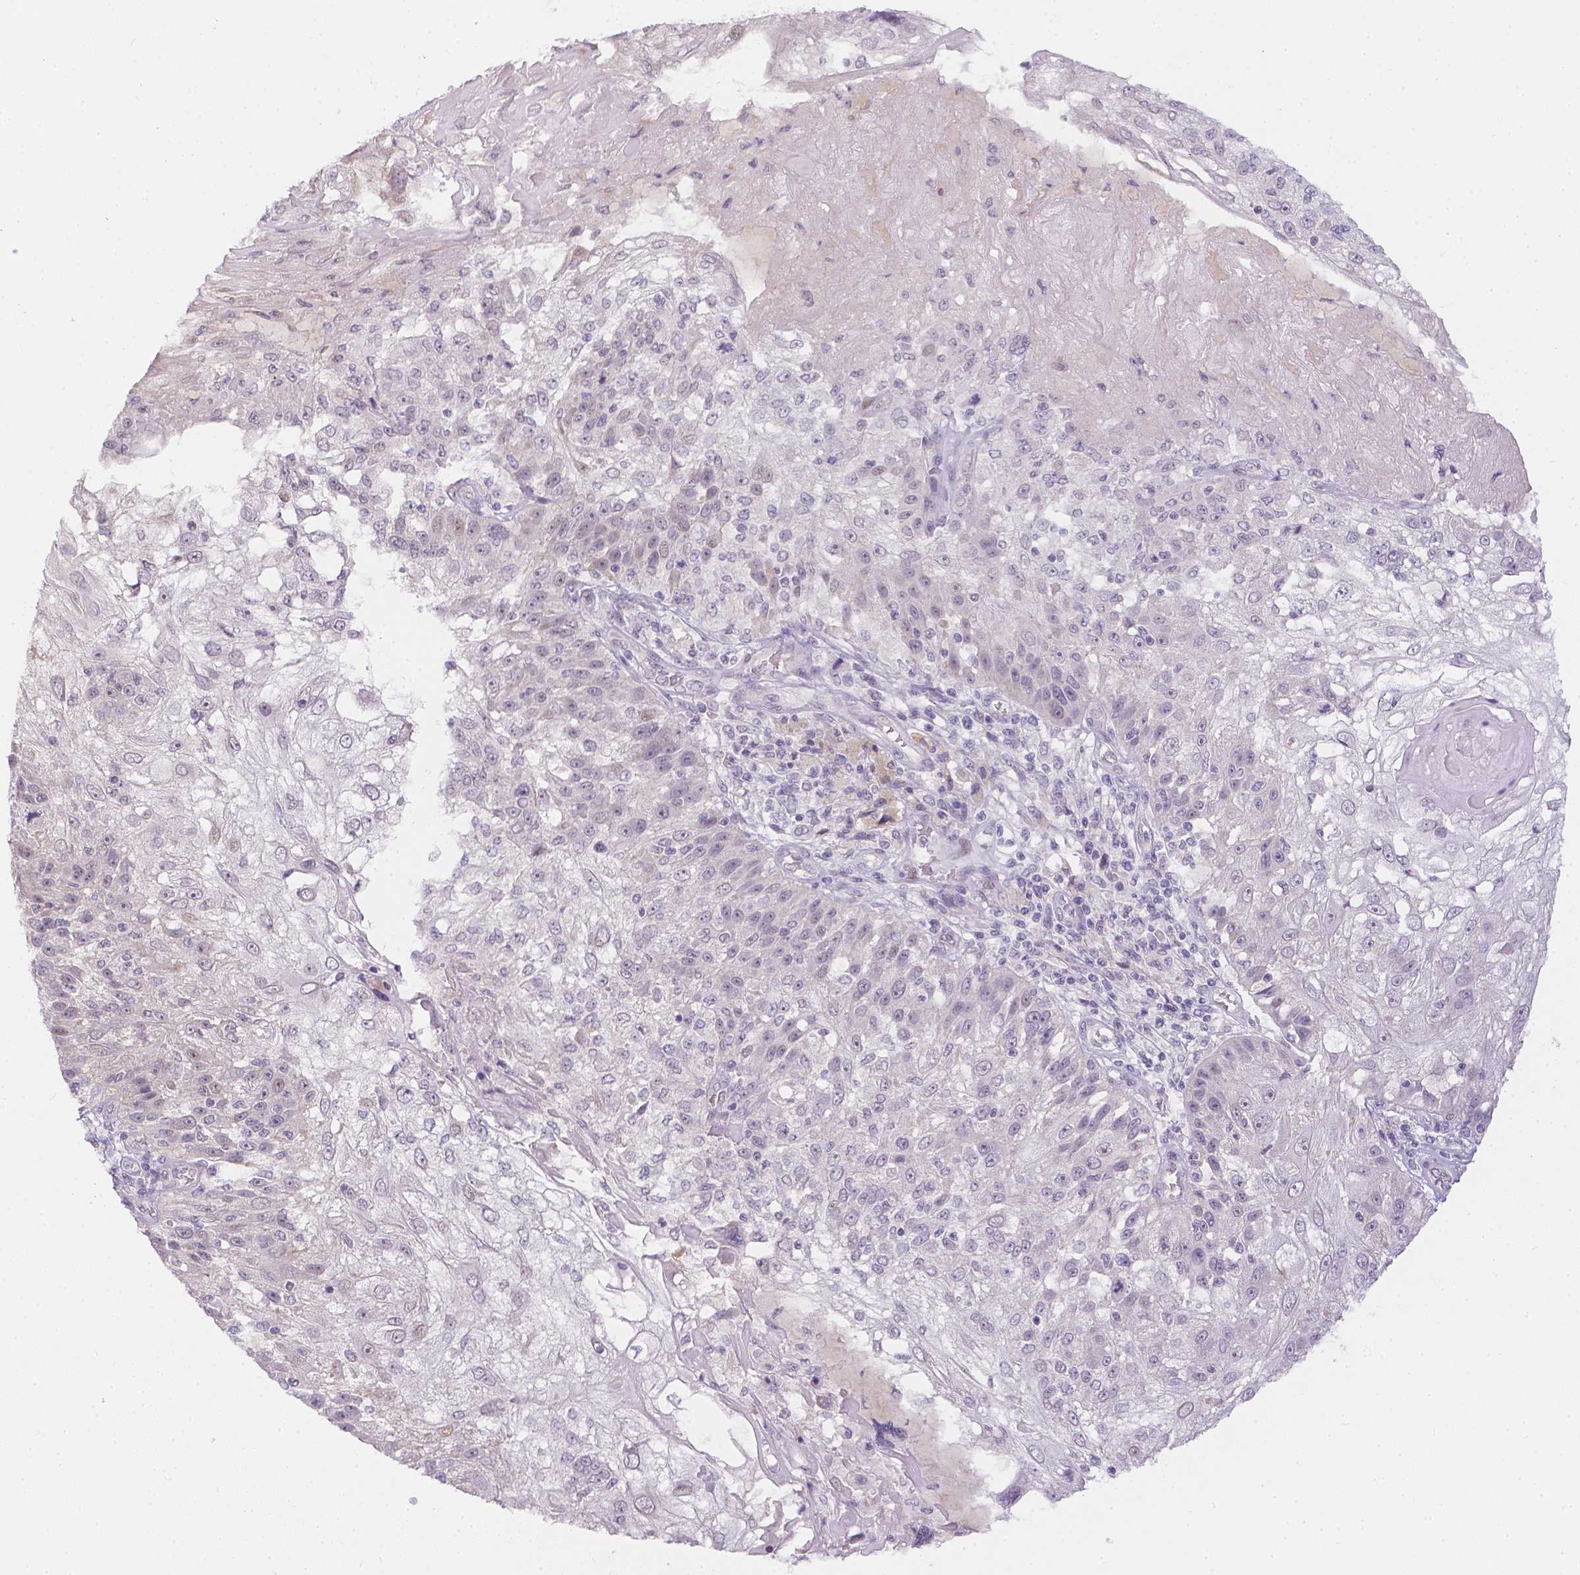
{"staining": {"intensity": "negative", "quantity": "none", "location": "none"}, "tissue": "skin cancer", "cell_type": "Tumor cells", "image_type": "cancer", "snomed": [{"axis": "morphology", "description": "Normal tissue, NOS"}, {"axis": "morphology", "description": "Squamous cell carcinoma, NOS"}, {"axis": "topography", "description": "Skin"}], "caption": "An immunohistochemistry (IHC) photomicrograph of skin cancer (squamous cell carcinoma) is shown. There is no staining in tumor cells of skin cancer (squamous cell carcinoma).", "gene": "ZNF280B", "patient": {"sex": "female", "age": 83}}